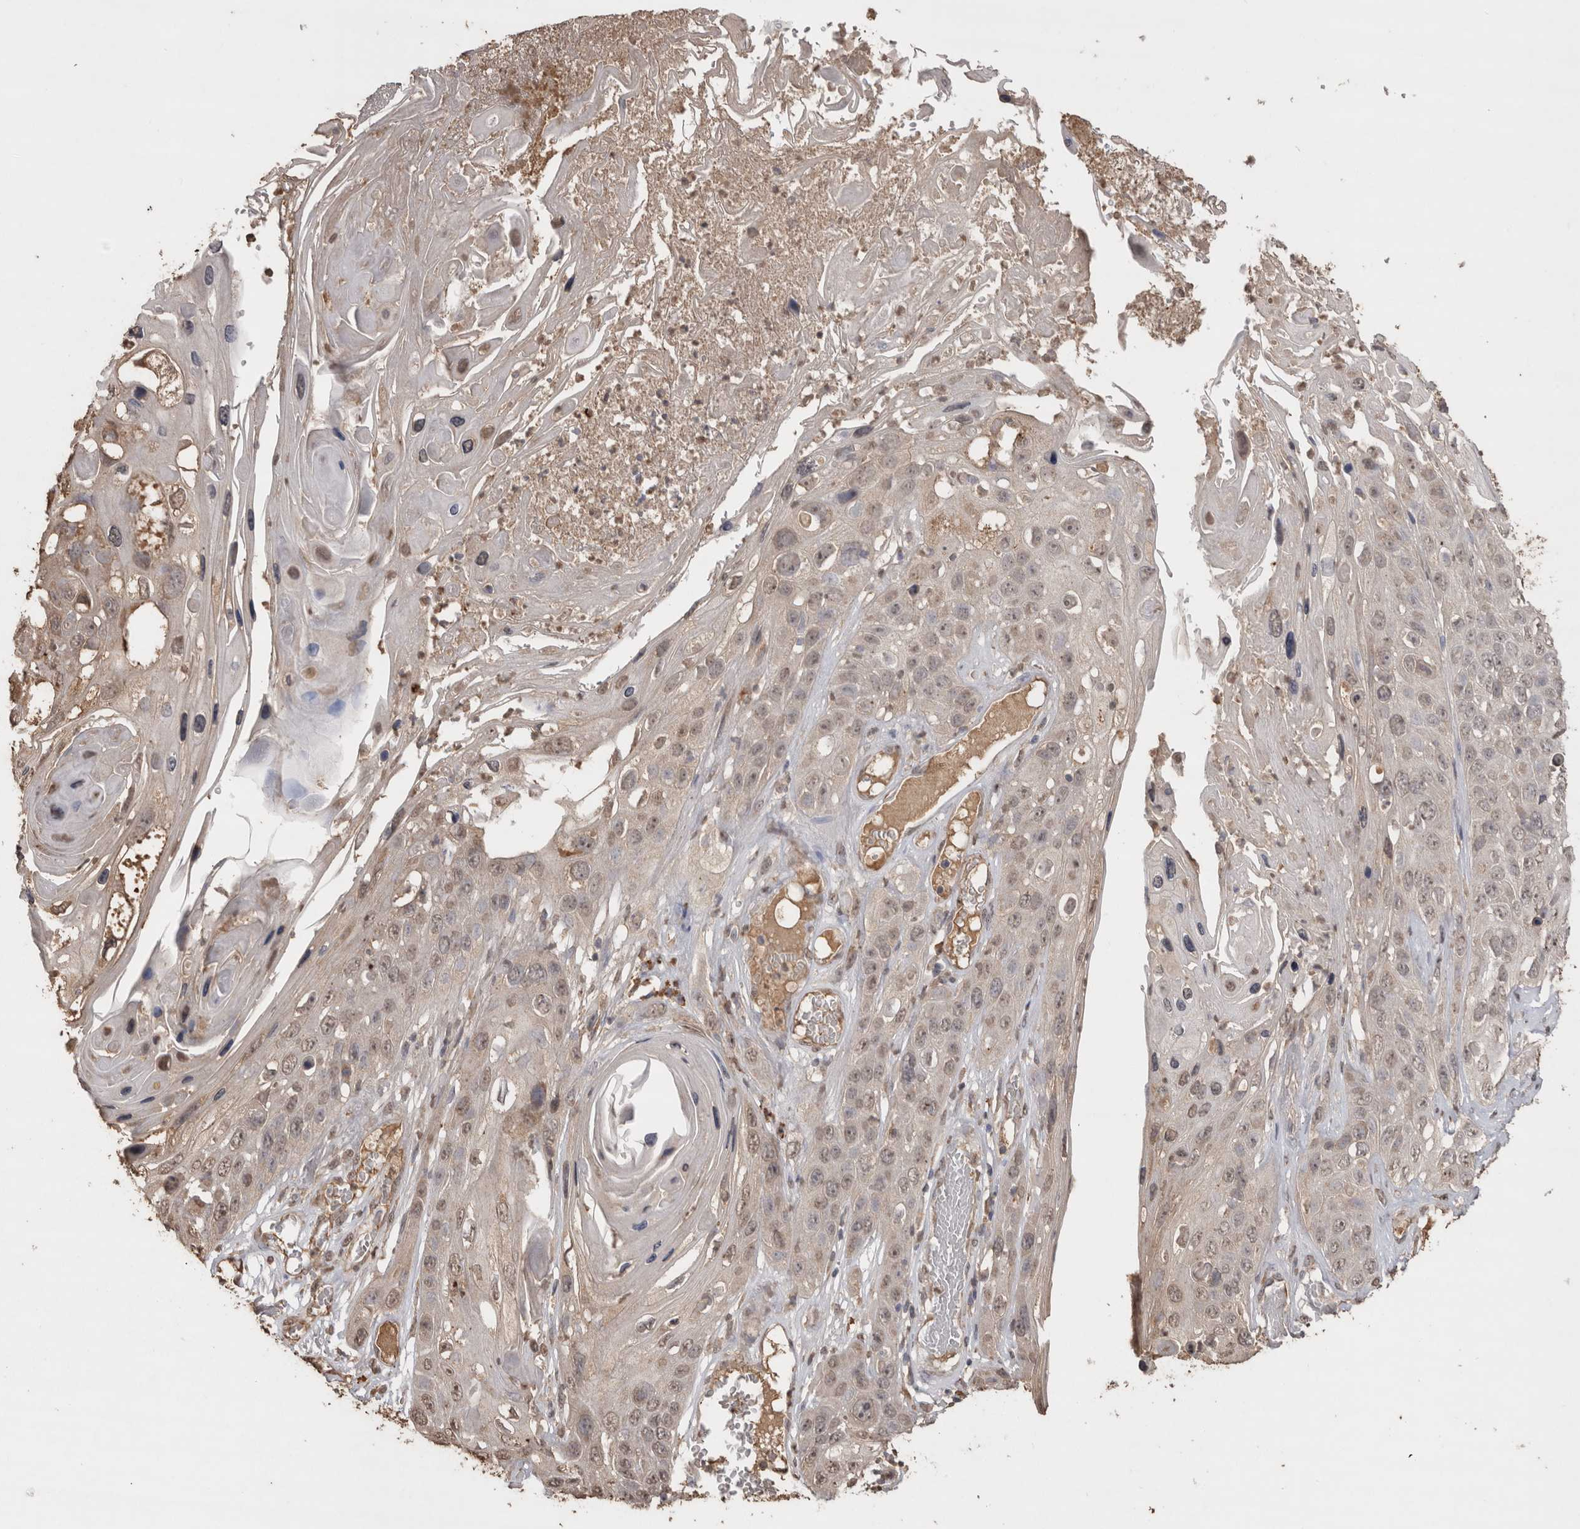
{"staining": {"intensity": "weak", "quantity": ">75%", "location": "nuclear"}, "tissue": "skin cancer", "cell_type": "Tumor cells", "image_type": "cancer", "snomed": [{"axis": "morphology", "description": "Squamous cell carcinoma, NOS"}, {"axis": "topography", "description": "Skin"}], "caption": "The immunohistochemical stain shows weak nuclear expression in tumor cells of squamous cell carcinoma (skin) tissue.", "gene": "CRELD2", "patient": {"sex": "male", "age": 55}}